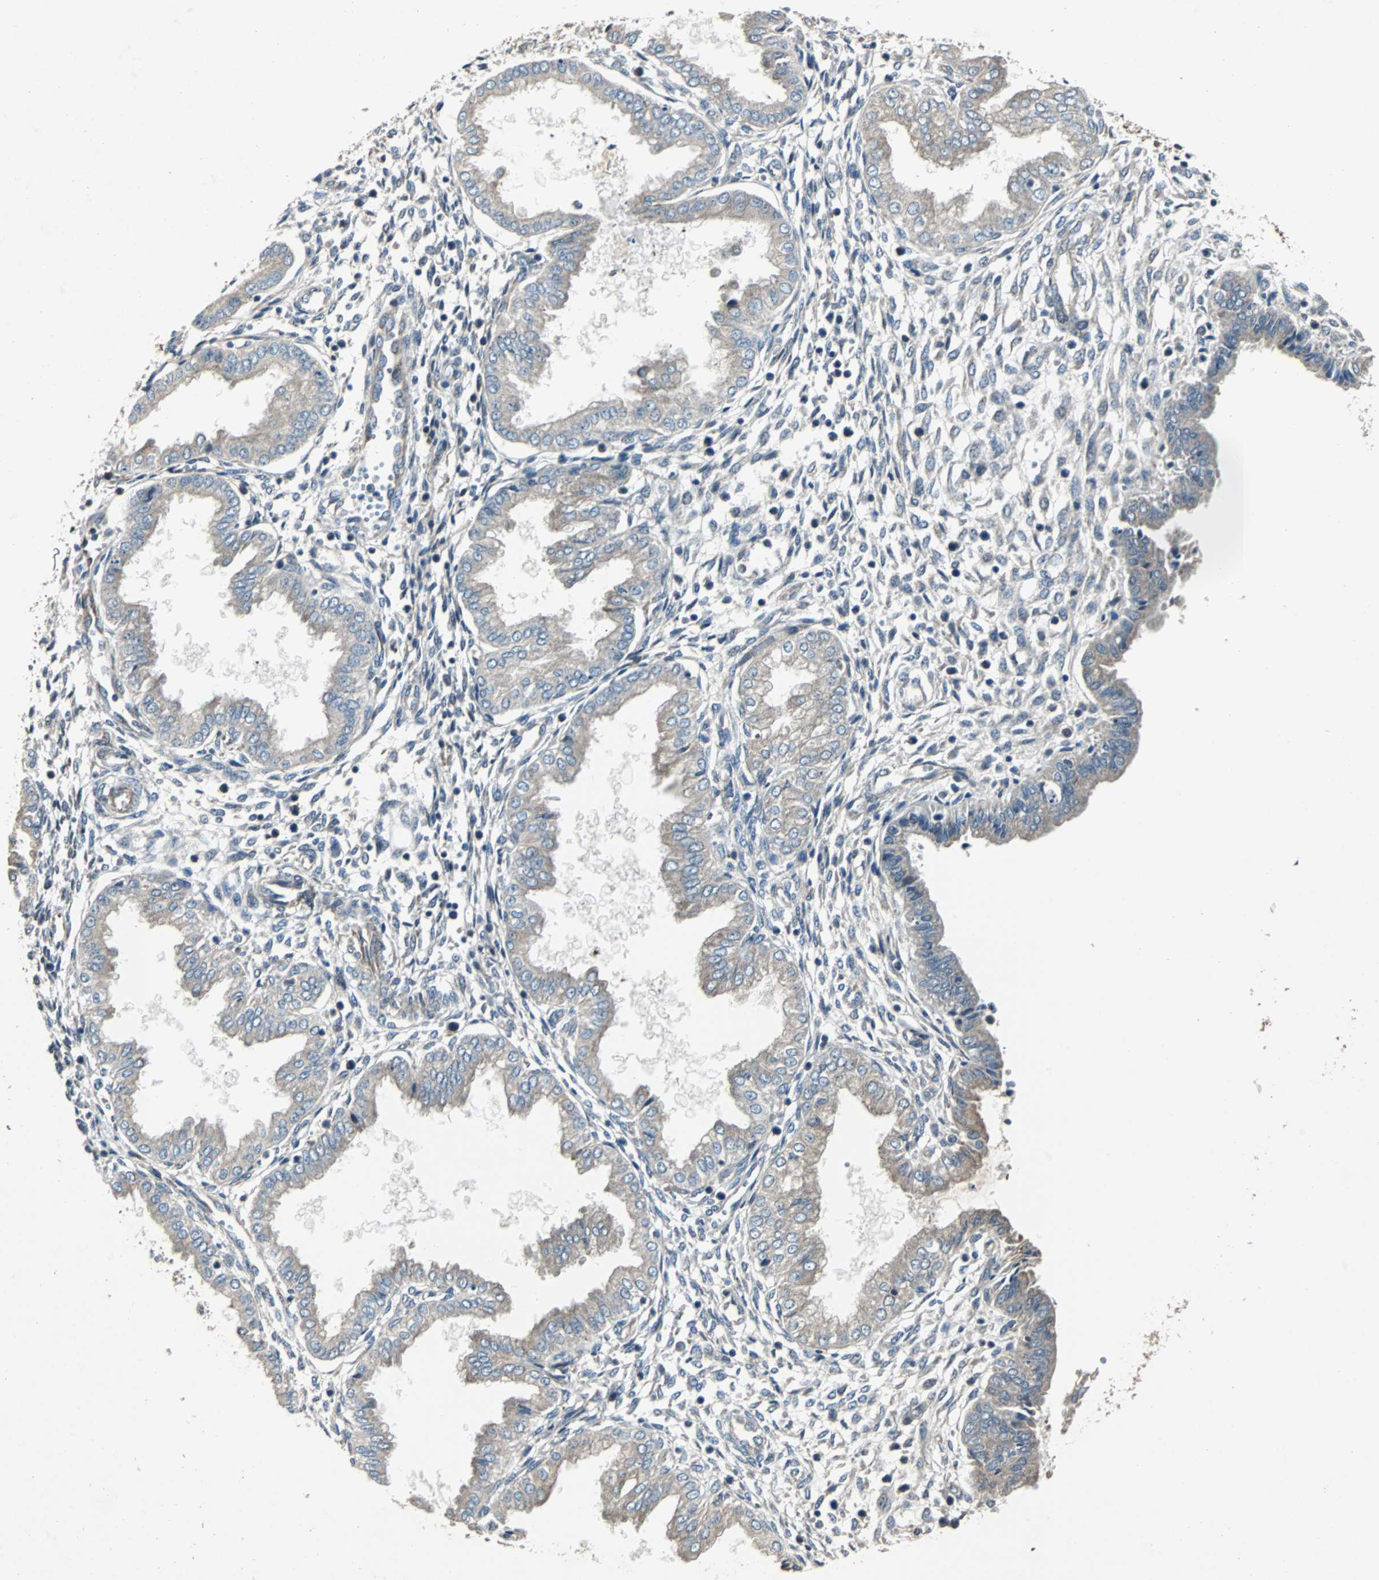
{"staining": {"intensity": "moderate", "quantity": "<25%", "location": "cytoplasmic/membranous"}, "tissue": "endometrium", "cell_type": "Cells in endometrial stroma", "image_type": "normal", "snomed": [{"axis": "morphology", "description": "Normal tissue, NOS"}, {"axis": "topography", "description": "Endometrium"}], "caption": "Benign endometrium was stained to show a protein in brown. There is low levels of moderate cytoplasmic/membranous expression in approximately <25% of cells in endometrial stroma. (Stains: DAB in brown, nuclei in blue, Microscopy: brightfield microscopy at high magnification).", "gene": "CHP1", "patient": {"sex": "female", "age": 33}}